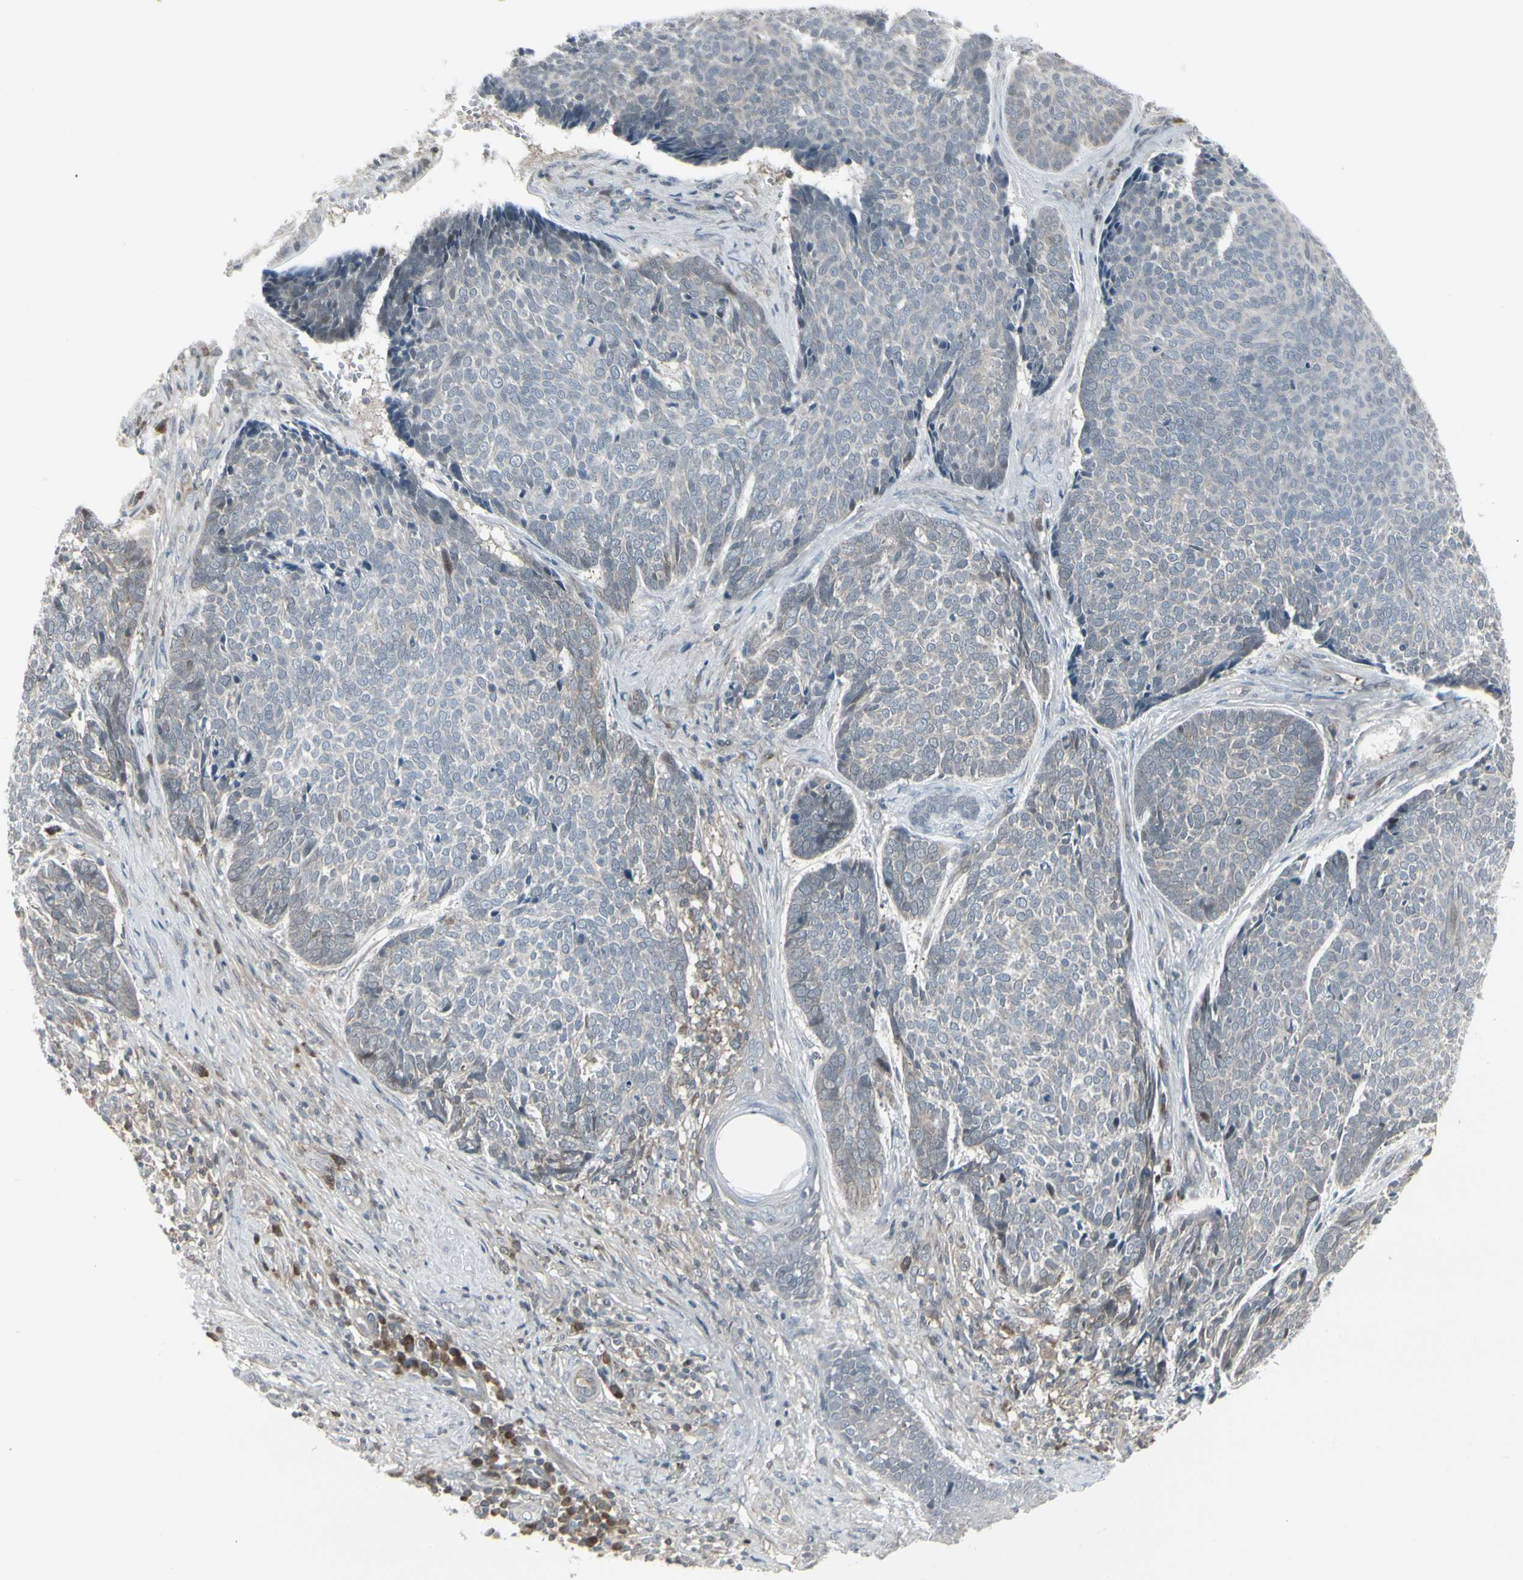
{"staining": {"intensity": "weak", "quantity": "25%-75%", "location": "cytoplasmic/membranous"}, "tissue": "skin cancer", "cell_type": "Tumor cells", "image_type": "cancer", "snomed": [{"axis": "morphology", "description": "Basal cell carcinoma"}, {"axis": "topography", "description": "Skin"}], "caption": "Protein analysis of skin cancer (basal cell carcinoma) tissue displays weak cytoplasmic/membranous expression in about 25%-75% of tumor cells.", "gene": "IGFBP6", "patient": {"sex": "male", "age": 84}}